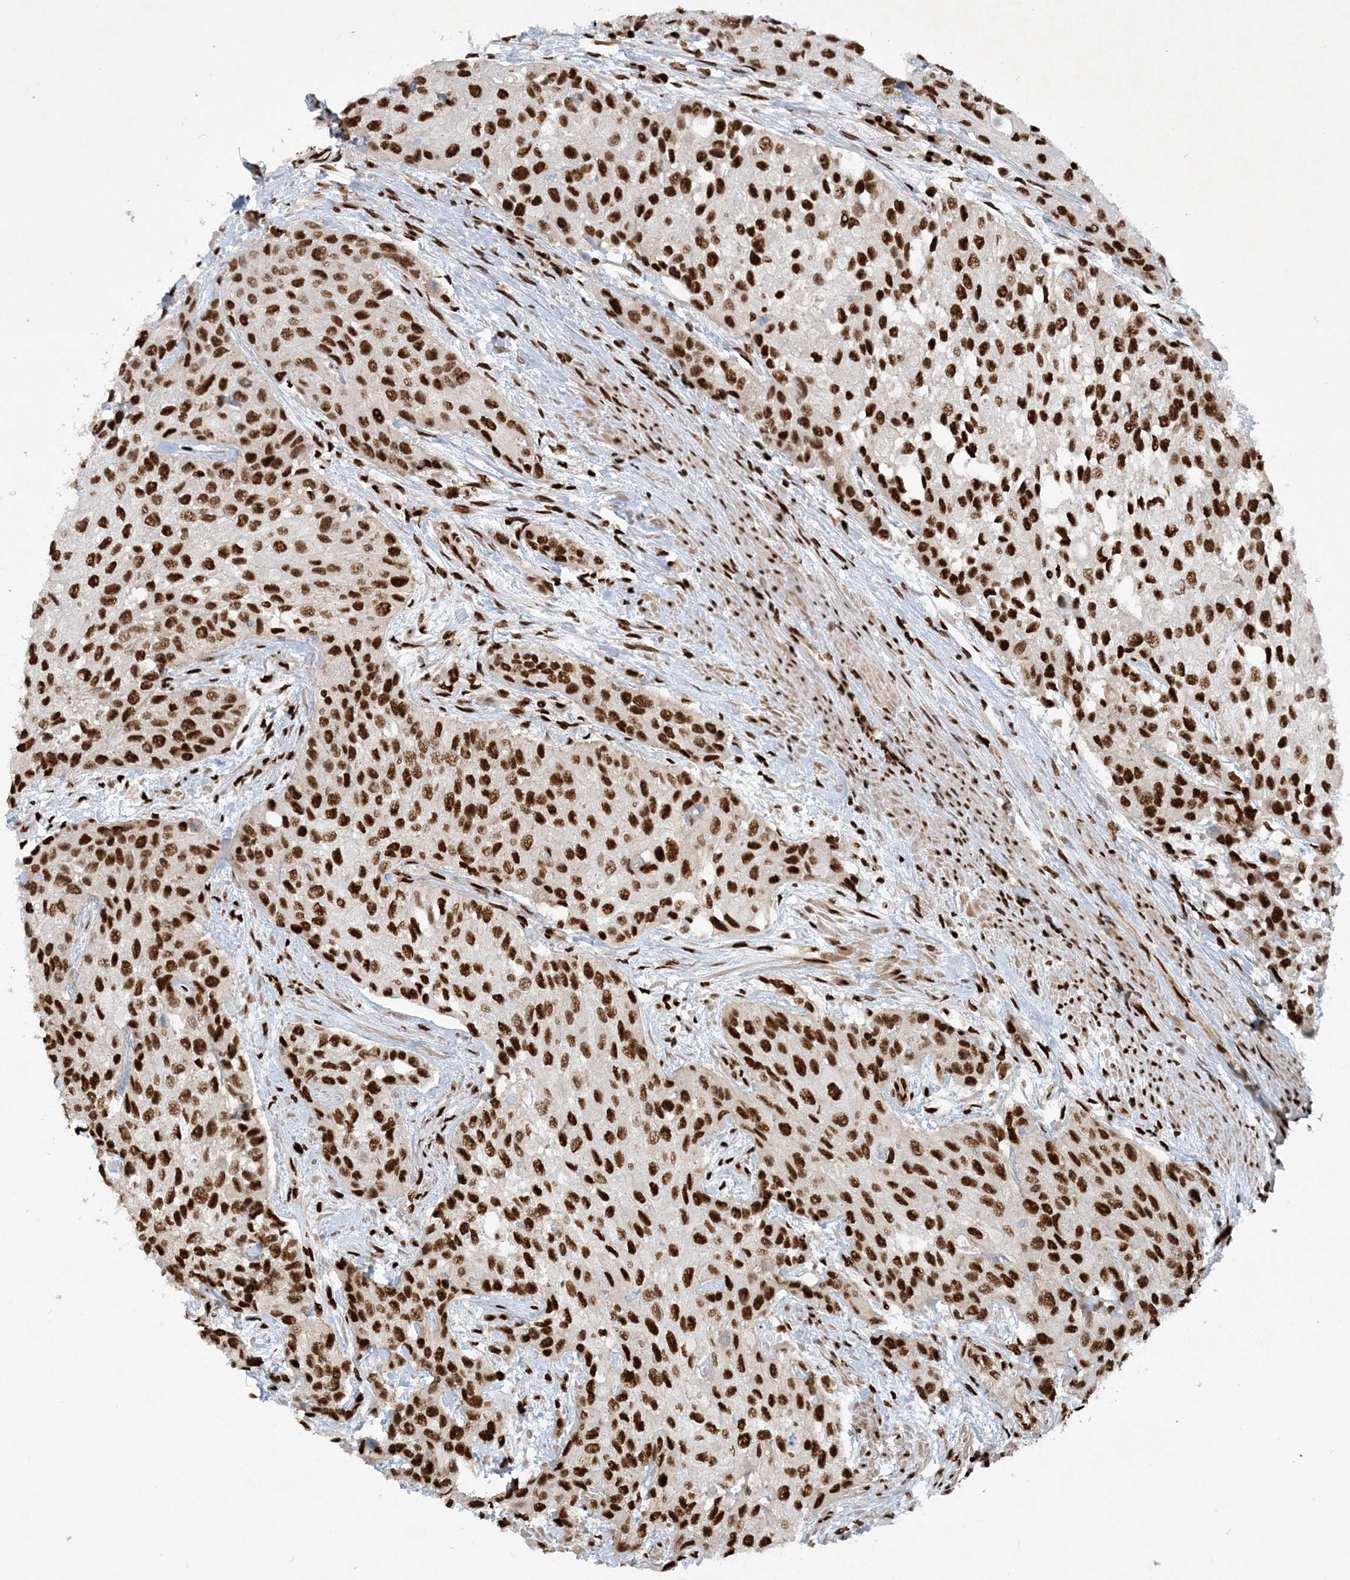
{"staining": {"intensity": "strong", "quantity": ">75%", "location": "nuclear"}, "tissue": "urothelial cancer", "cell_type": "Tumor cells", "image_type": "cancer", "snomed": [{"axis": "morphology", "description": "Normal tissue, NOS"}, {"axis": "morphology", "description": "Urothelial carcinoma, High grade"}, {"axis": "topography", "description": "Vascular tissue"}, {"axis": "topography", "description": "Urinary bladder"}], "caption": "Tumor cells show strong nuclear positivity in about >75% of cells in urothelial carcinoma (high-grade).", "gene": "DELE1", "patient": {"sex": "female", "age": 56}}